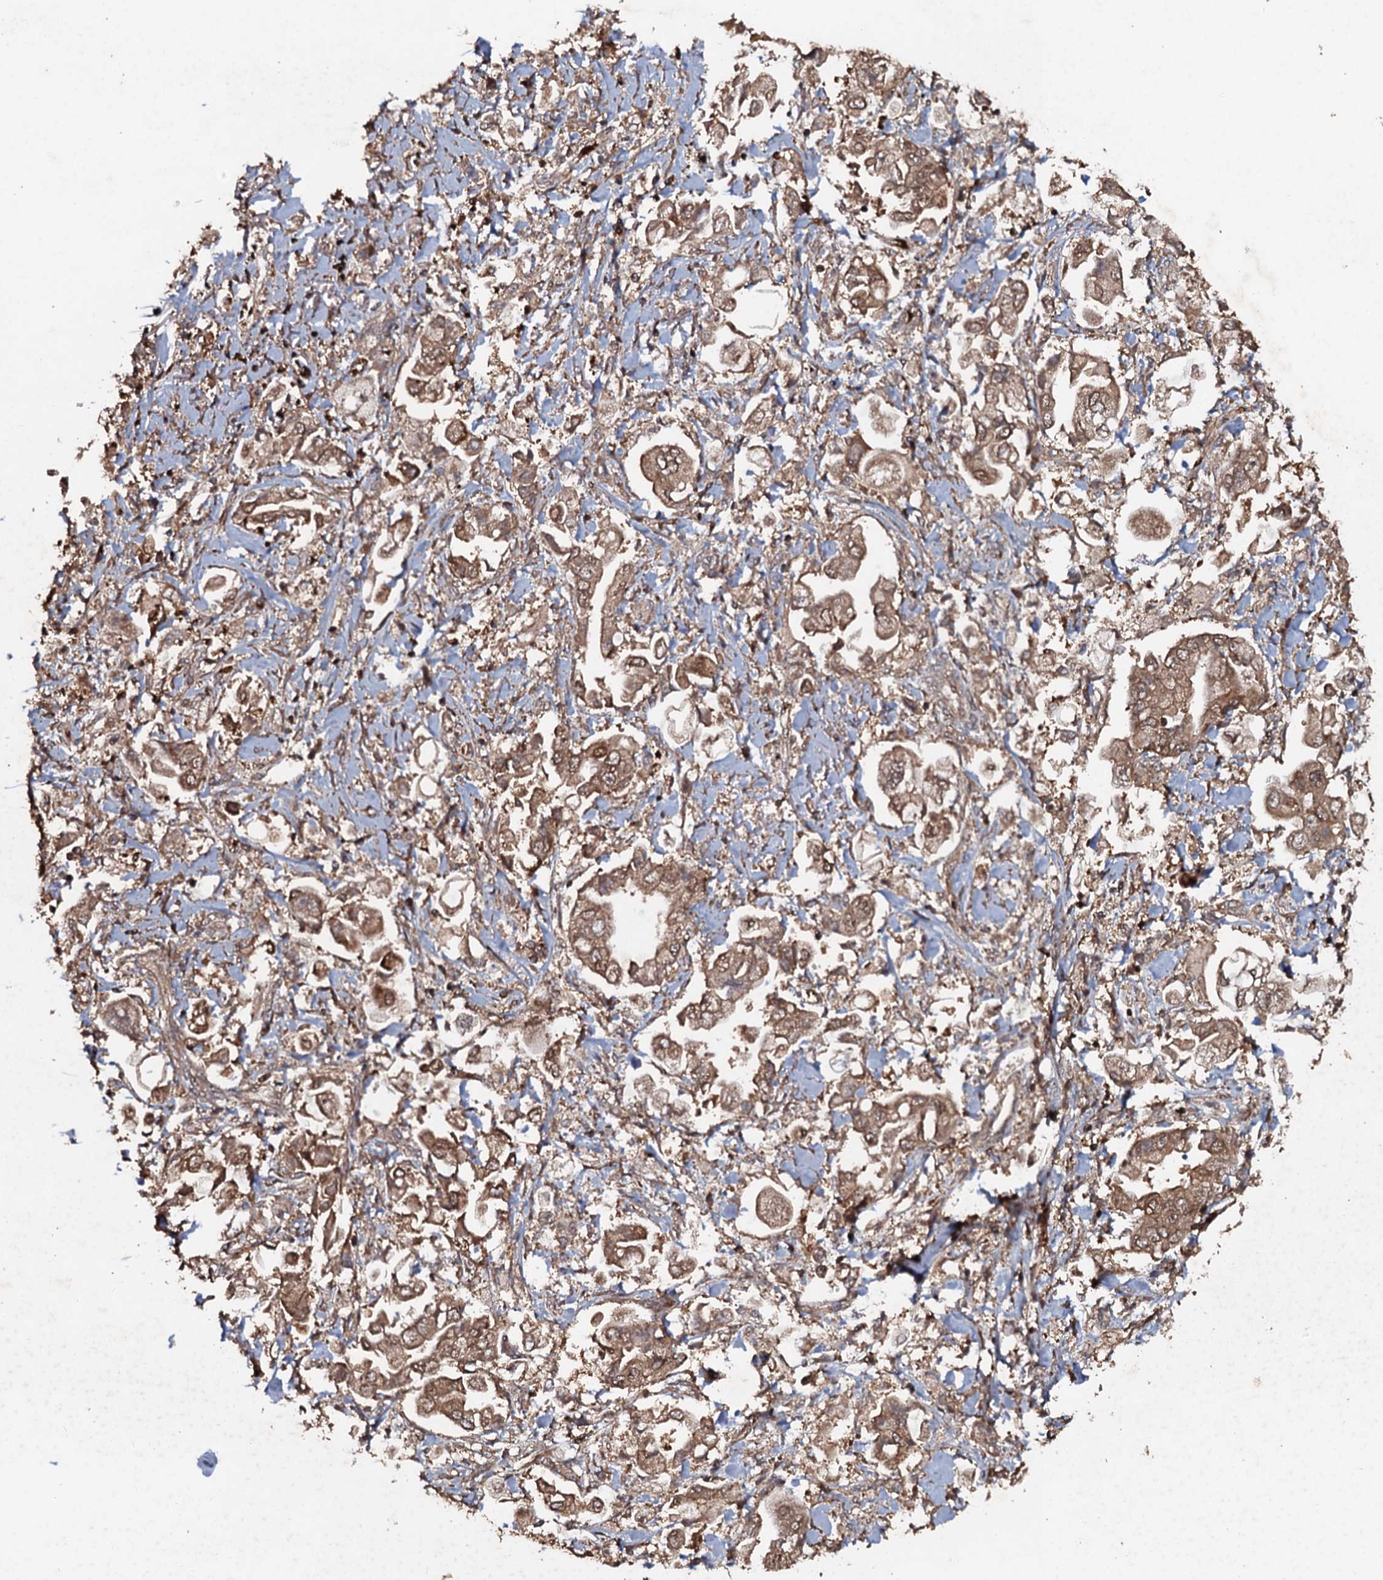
{"staining": {"intensity": "moderate", "quantity": ">75%", "location": "cytoplasmic/membranous,nuclear"}, "tissue": "stomach cancer", "cell_type": "Tumor cells", "image_type": "cancer", "snomed": [{"axis": "morphology", "description": "Adenocarcinoma, NOS"}, {"axis": "topography", "description": "Stomach"}], "caption": "Stomach cancer tissue demonstrates moderate cytoplasmic/membranous and nuclear expression in about >75% of tumor cells", "gene": "ADGRG3", "patient": {"sex": "male", "age": 62}}